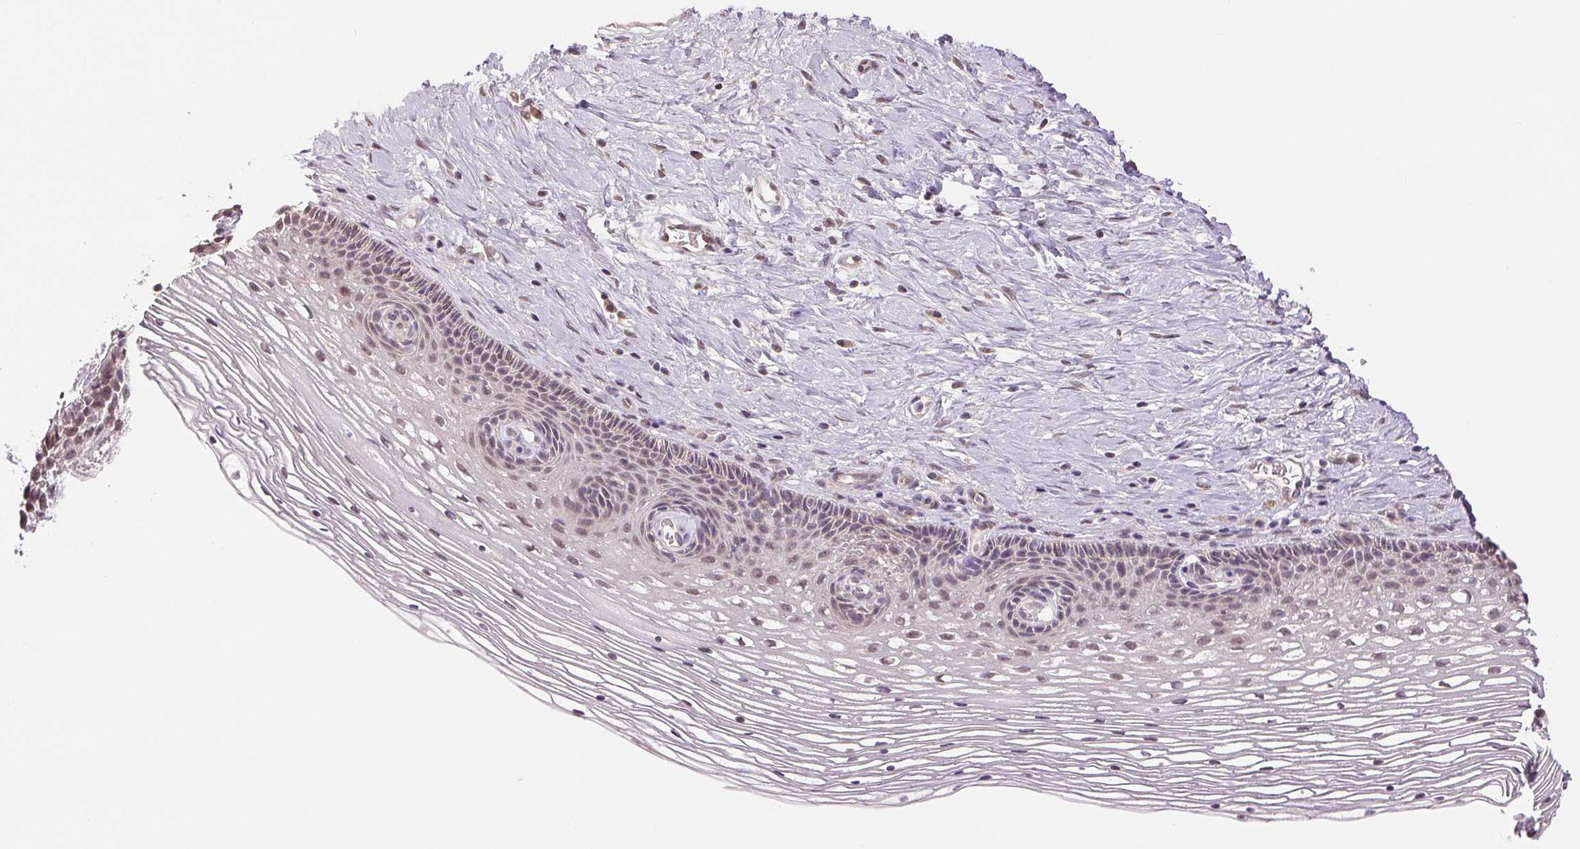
{"staining": {"intensity": "weak", "quantity": "25%-75%", "location": "nuclear"}, "tissue": "cervix", "cell_type": "Glandular cells", "image_type": "normal", "snomed": [{"axis": "morphology", "description": "Normal tissue, NOS"}, {"axis": "topography", "description": "Cervix"}], "caption": "Immunohistochemical staining of benign cervix displays weak nuclear protein expression in approximately 25%-75% of glandular cells.", "gene": "PLCB1", "patient": {"sex": "female", "age": 34}}